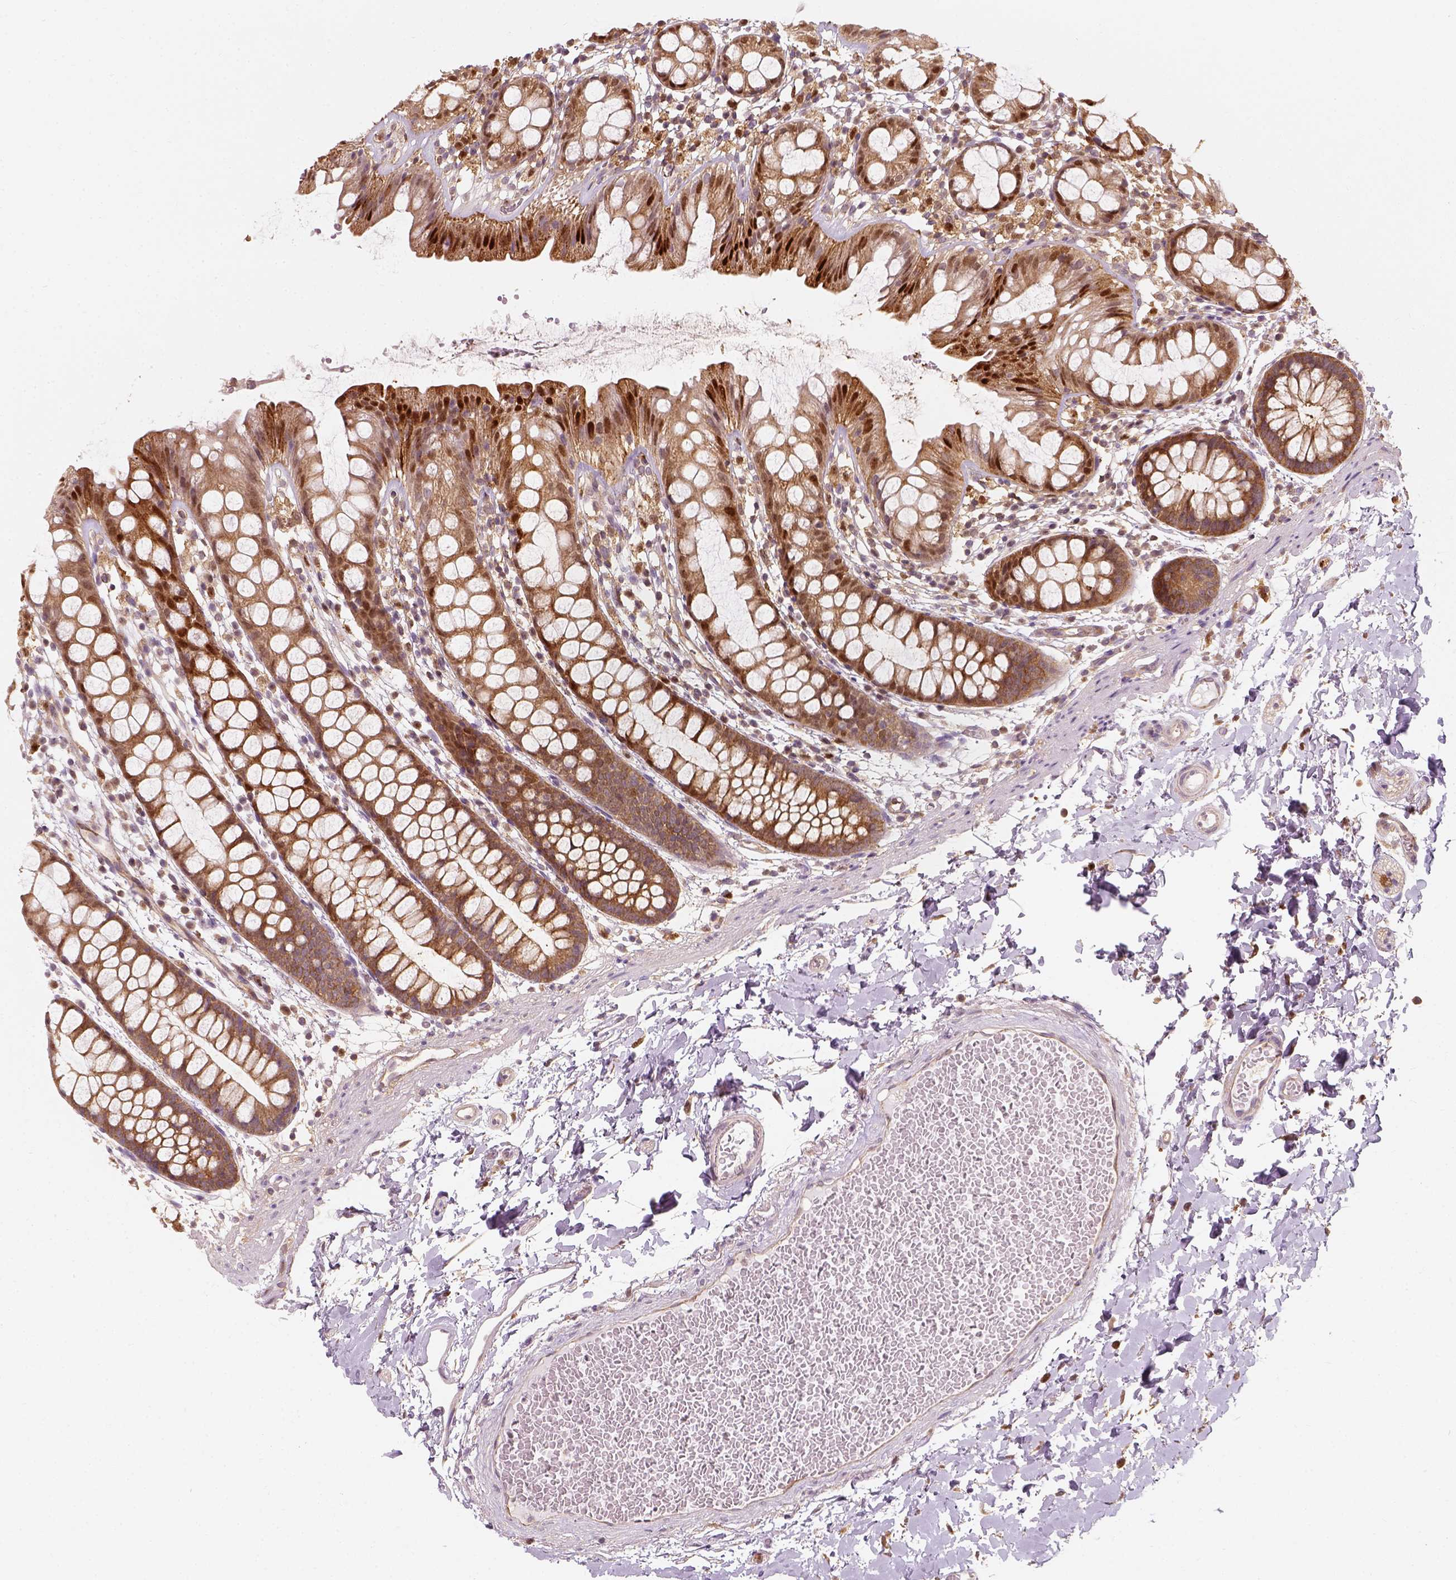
{"staining": {"intensity": "strong", "quantity": "<25%", "location": "nuclear"}, "tissue": "rectum", "cell_type": "Glandular cells", "image_type": "normal", "snomed": [{"axis": "morphology", "description": "Normal tissue, NOS"}, {"axis": "topography", "description": "Rectum"}], "caption": "Rectum stained with immunohistochemistry demonstrates strong nuclear positivity in approximately <25% of glandular cells.", "gene": "SQSTM1", "patient": {"sex": "male", "age": 57}}